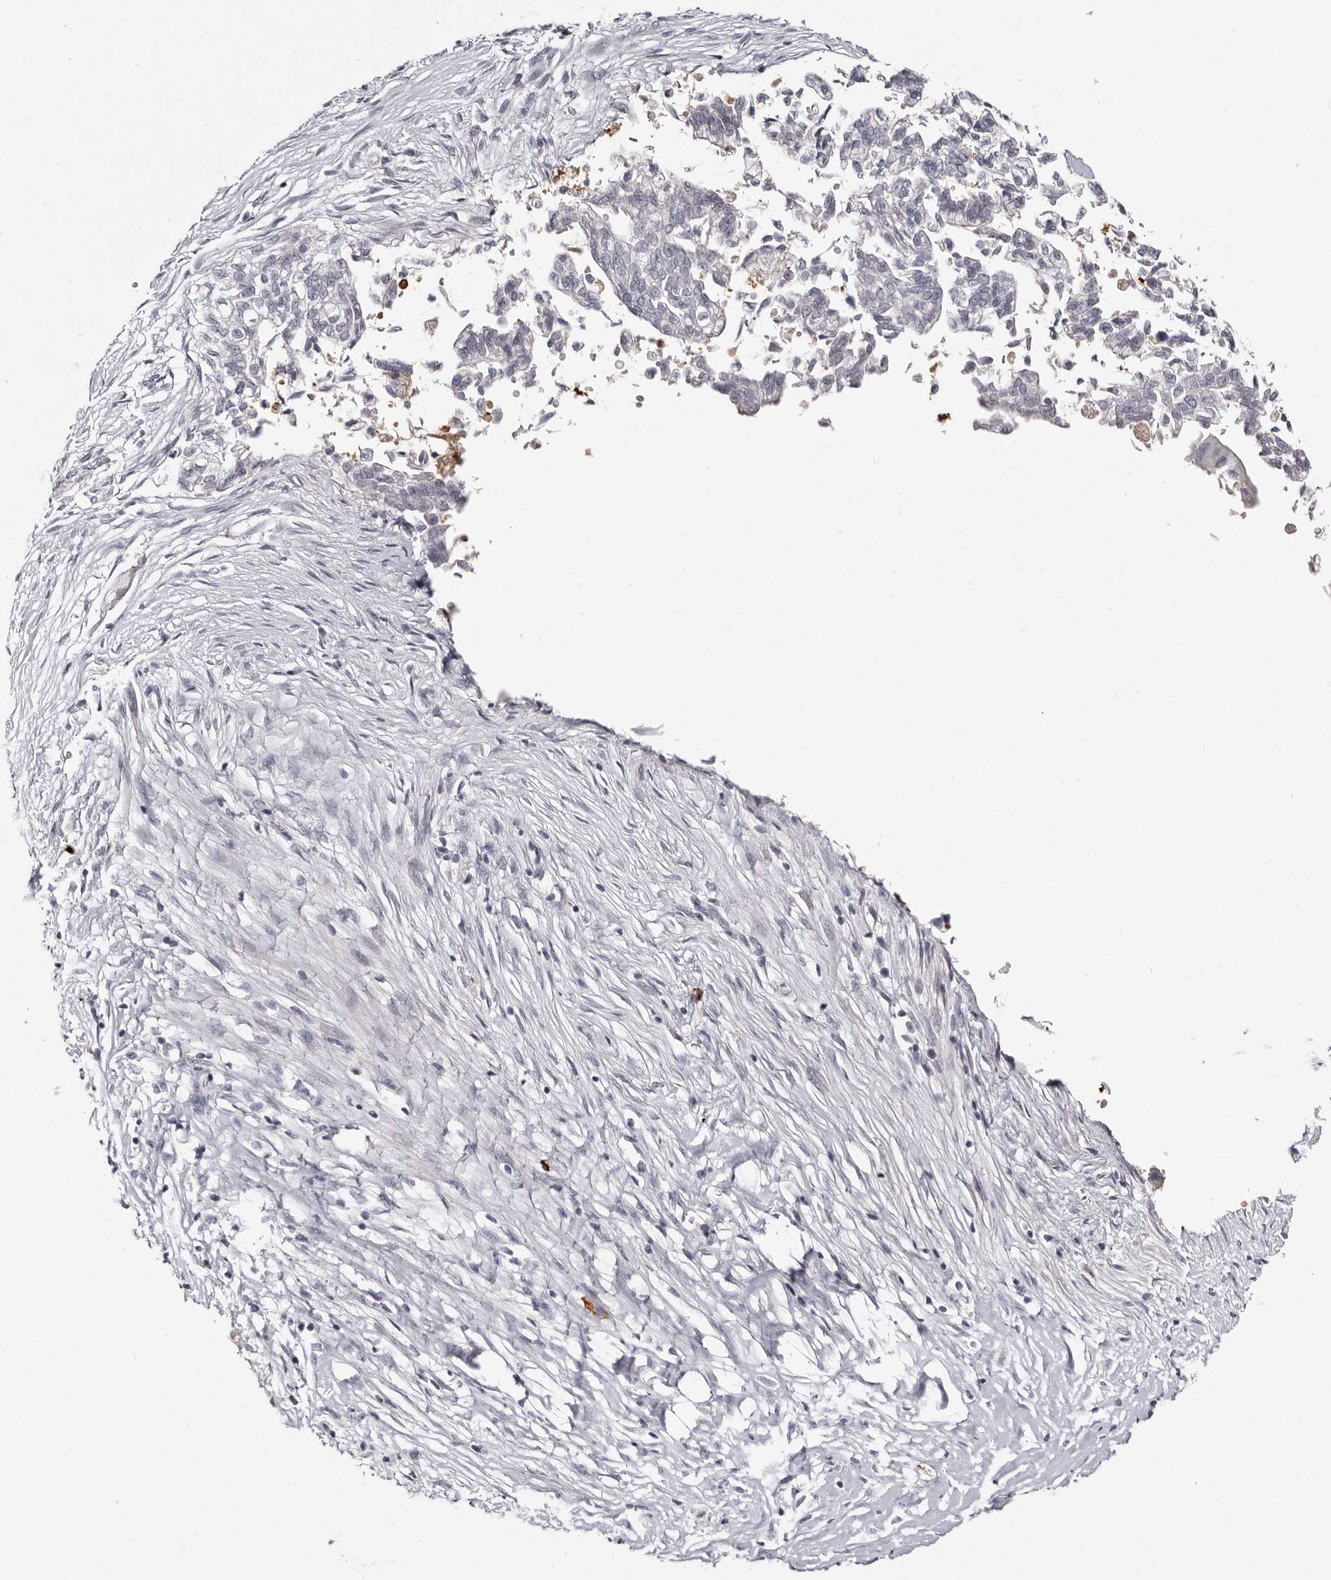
{"staining": {"intensity": "negative", "quantity": "none", "location": "none"}, "tissue": "pancreatic cancer", "cell_type": "Tumor cells", "image_type": "cancer", "snomed": [{"axis": "morphology", "description": "Adenocarcinoma, NOS"}, {"axis": "topography", "description": "Pancreas"}], "caption": "IHC of human pancreatic cancer (adenocarcinoma) exhibits no staining in tumor cells. (DAB immunohistochemistry visualized using brightfield microscopy, high magnification).", "gene": "TBC1D22B", "patient": {"sex": "male", "age": 72}}